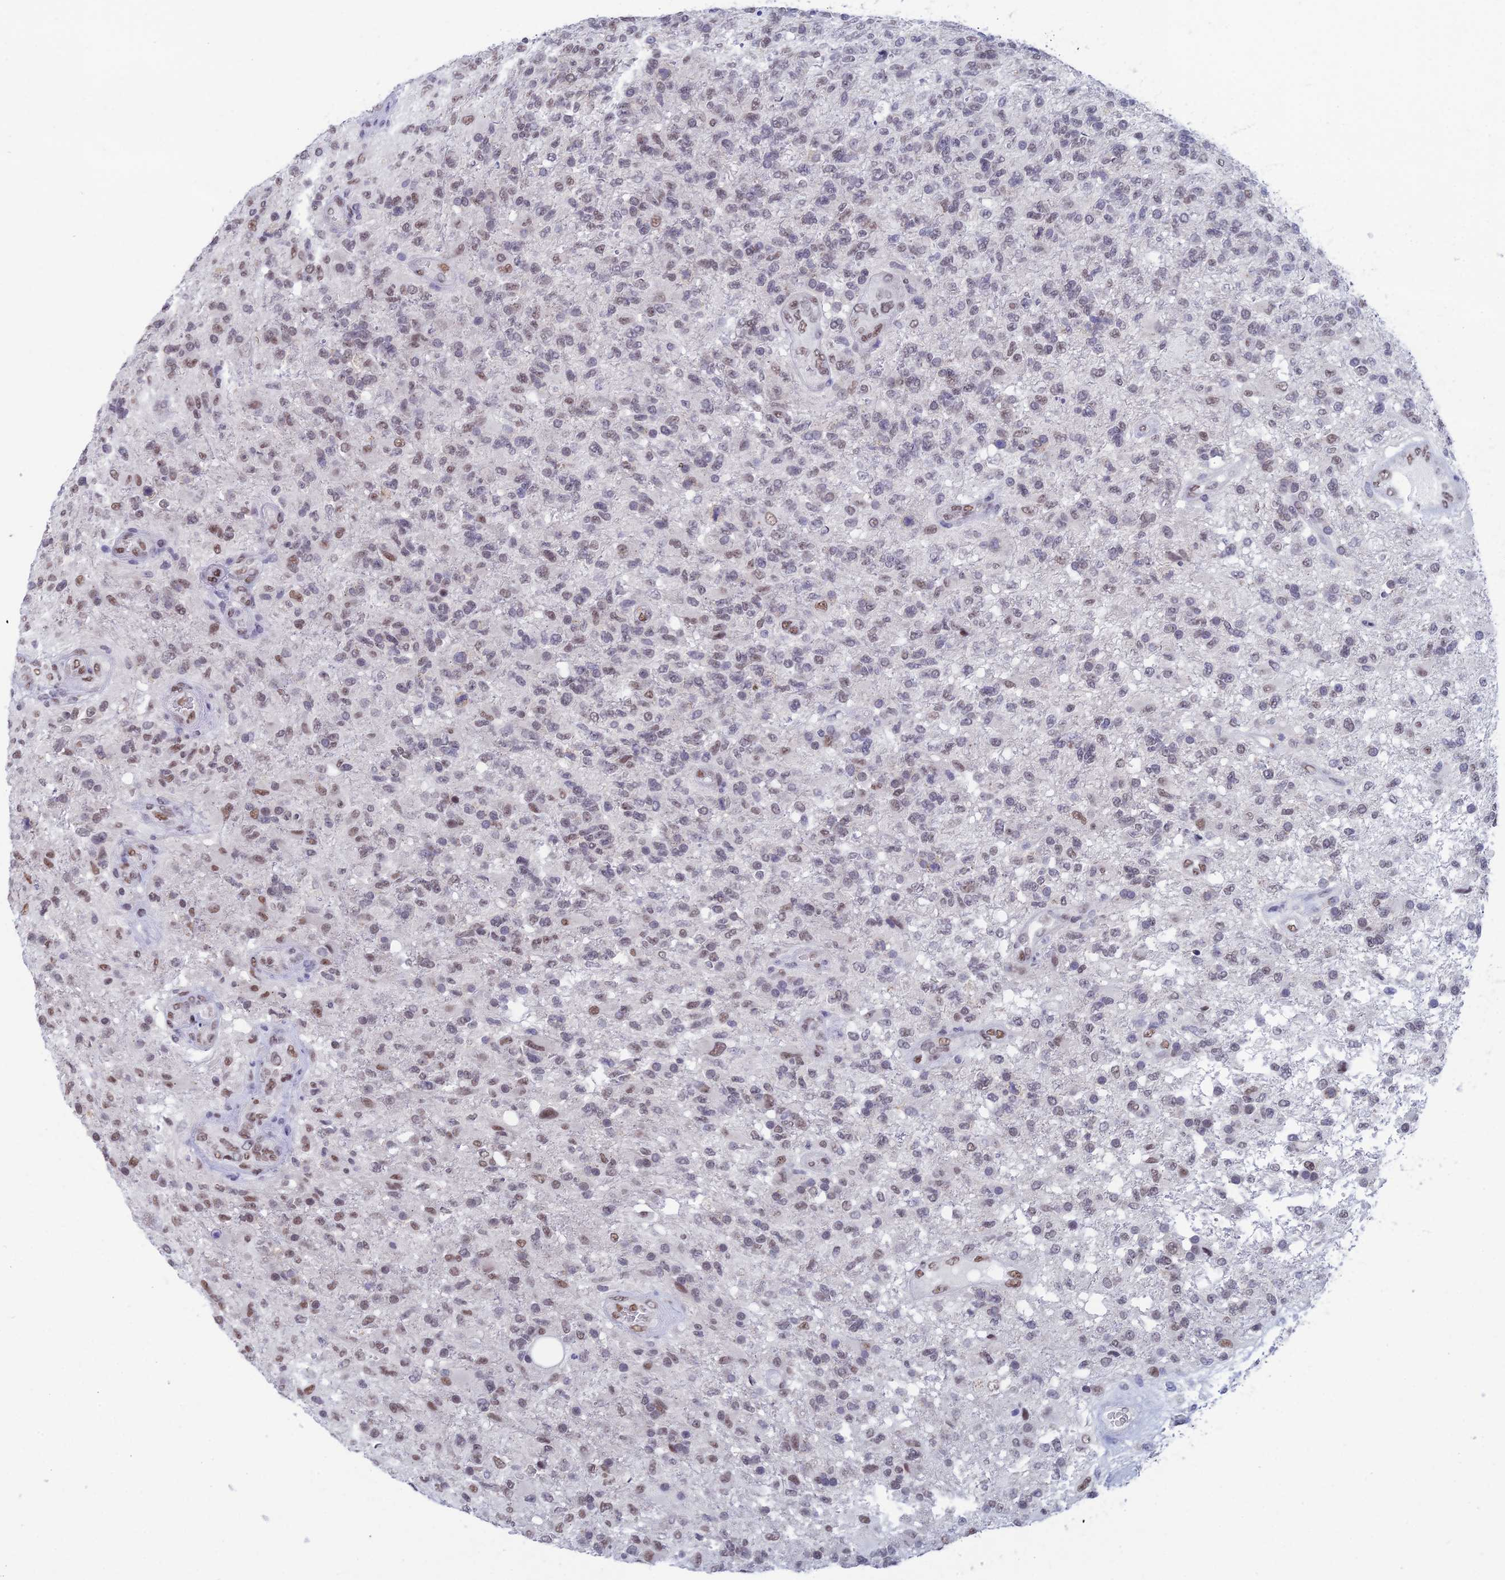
{"staining": {"intensity": "moderate", "quantity": "<25%", "location": "nuclear"}, "tissue": "glioma", "cell_type": "Tumor cells", "image_type": "cancer", "snomed": [{"axis": "morphology", "description": "Glioma, malignant, High grade"}, {"axis": "topography", "description": "Brain"}], "caption": "Moderate nuclear positivity is appreciated in approximately <25% of tumor cells in malignant high-grade glioma.", "gene": "NABP2", "patient": {"sex": "male", "age": 56}}